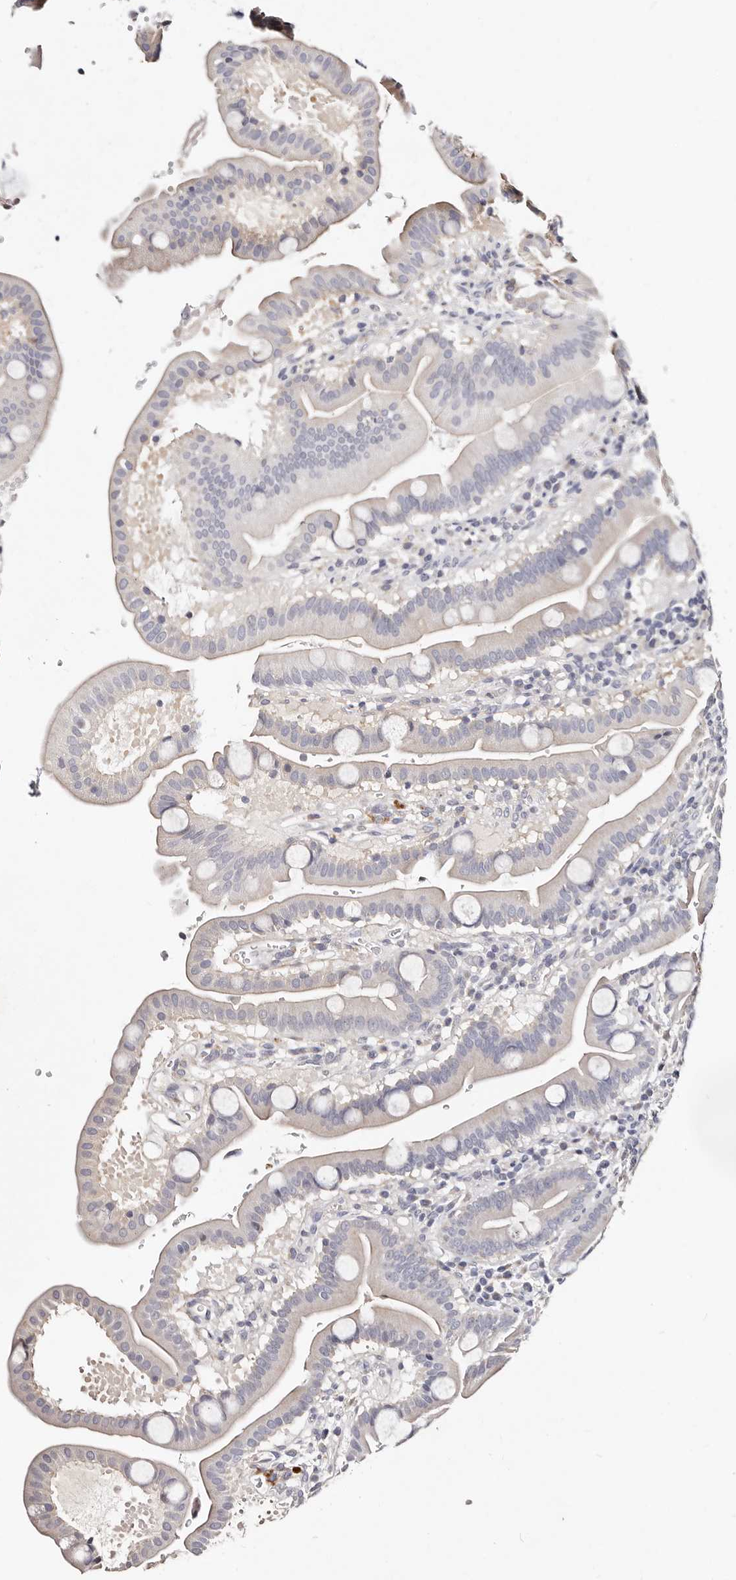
{"staining": {"intensity": "negative", "quantity": "none", "location": "none"}, "tissue": "duodenum", "cell_type": "Glandular cells", "image_type": "normal", "snomed": [{"axis": "morphology", "description": "Normal tissue, NOS"}, {"axis": "topography", "description": "Duodenum"}], "caption": "The image exhibits no staining of glandular cells in normal duodenum.", "gene": "MRPS33", "patient": {"sex": "male", "age": 54}}